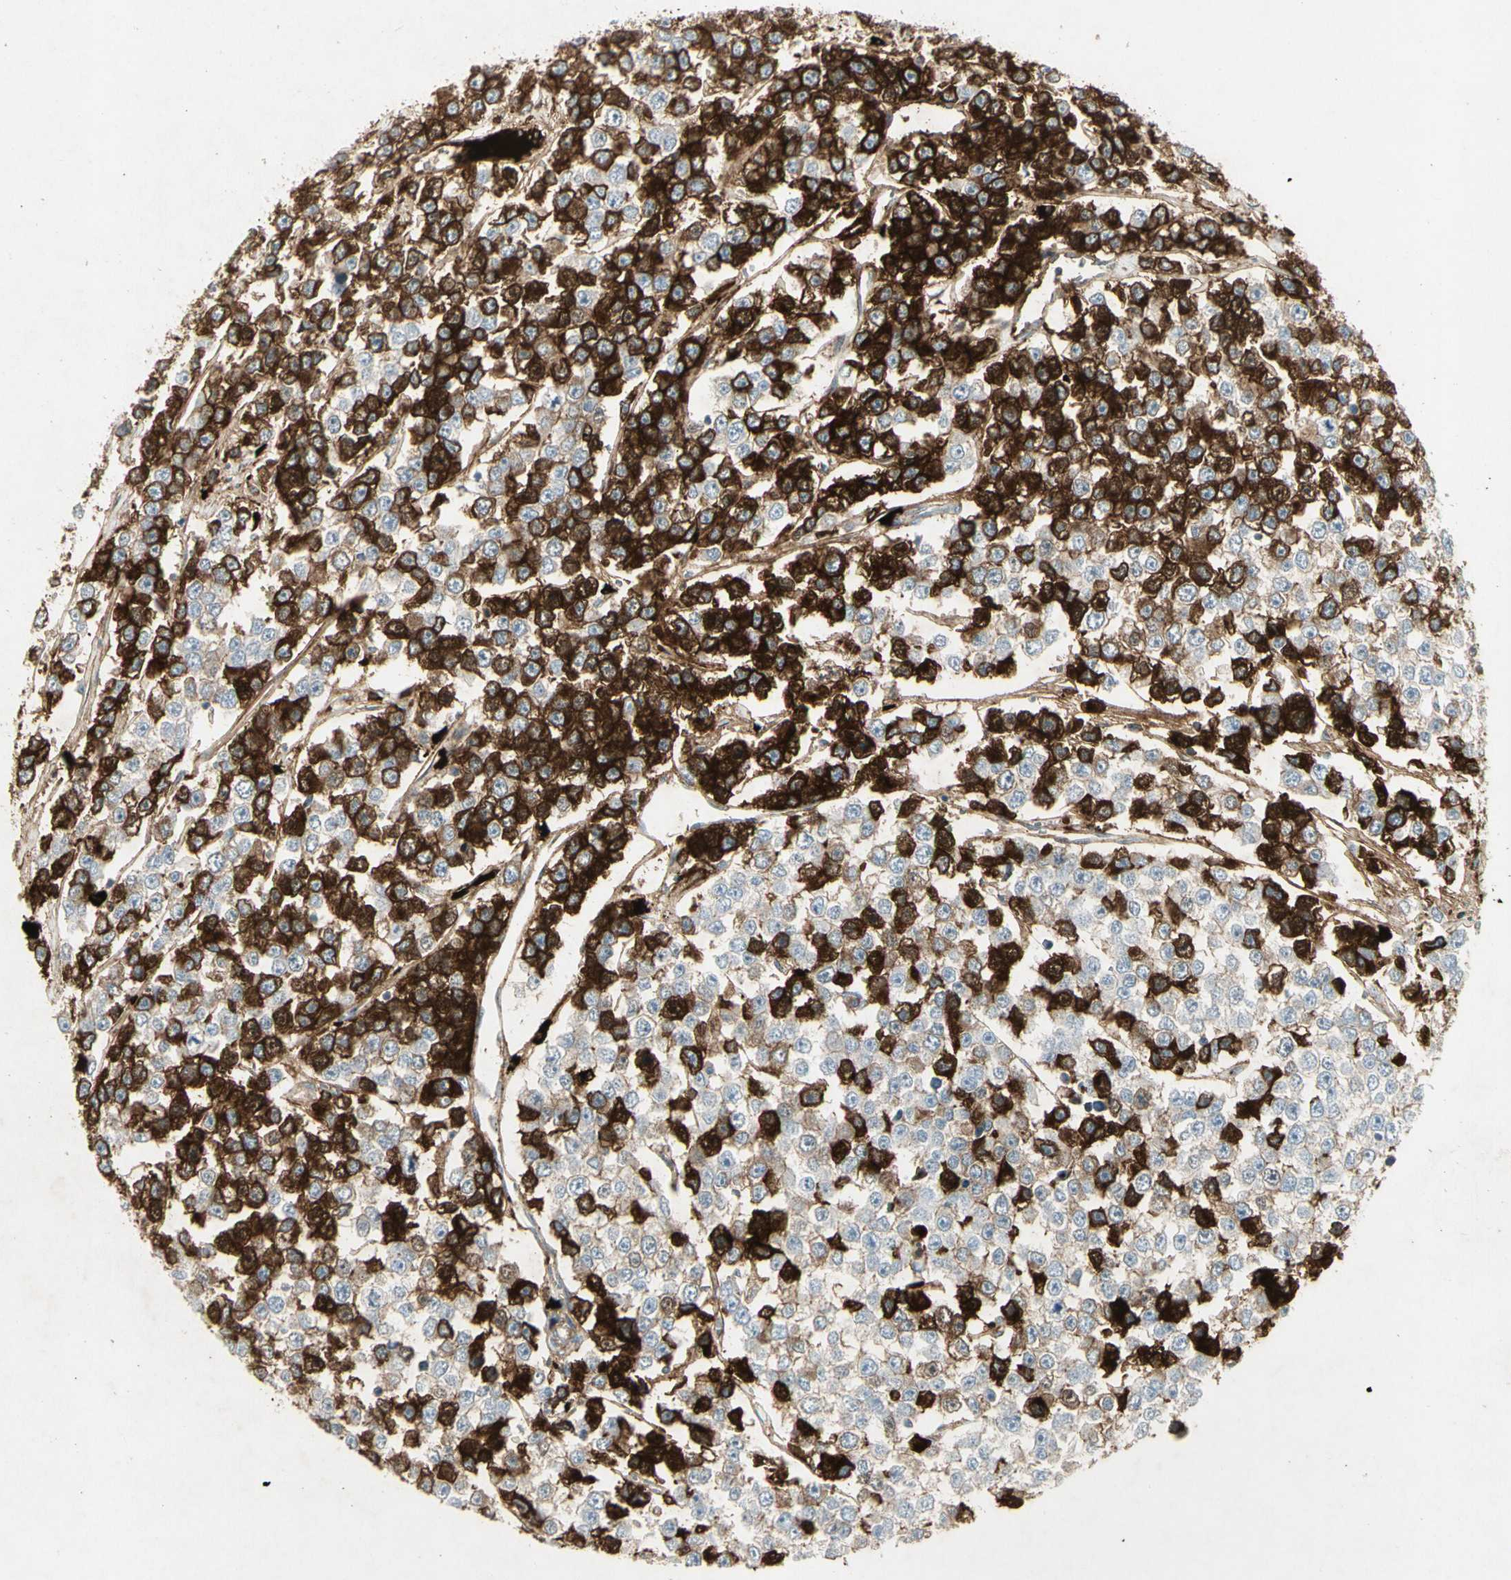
{"staining": {"intensity": "strong", "quantity": "25%-75%", "location": "cytoplasmic/membranous"}, "tissue": "testis cancer", "cell_type": "Tumor cells", "image_type": "cancer", "snomed": [{"axis": "morphology", "description": "Seminoma, NOS"}, {"axis": "morphology", "description": "Carcinoma, Embryonal, NOS"}, {"axis": "topography", "description": "Testis"}], "caption": "Tumor cells demonstrate strong cytoplasmic/membranous staining in about 25%-75% of cells in embryonal carcinoma (testis). The staining was performed using DAB, with brown indicating positive protein expression. Nuclei are stained blue with hematoxylin.", "gene": "IGHM", "patient": {"sex": "male", "age": 52}}